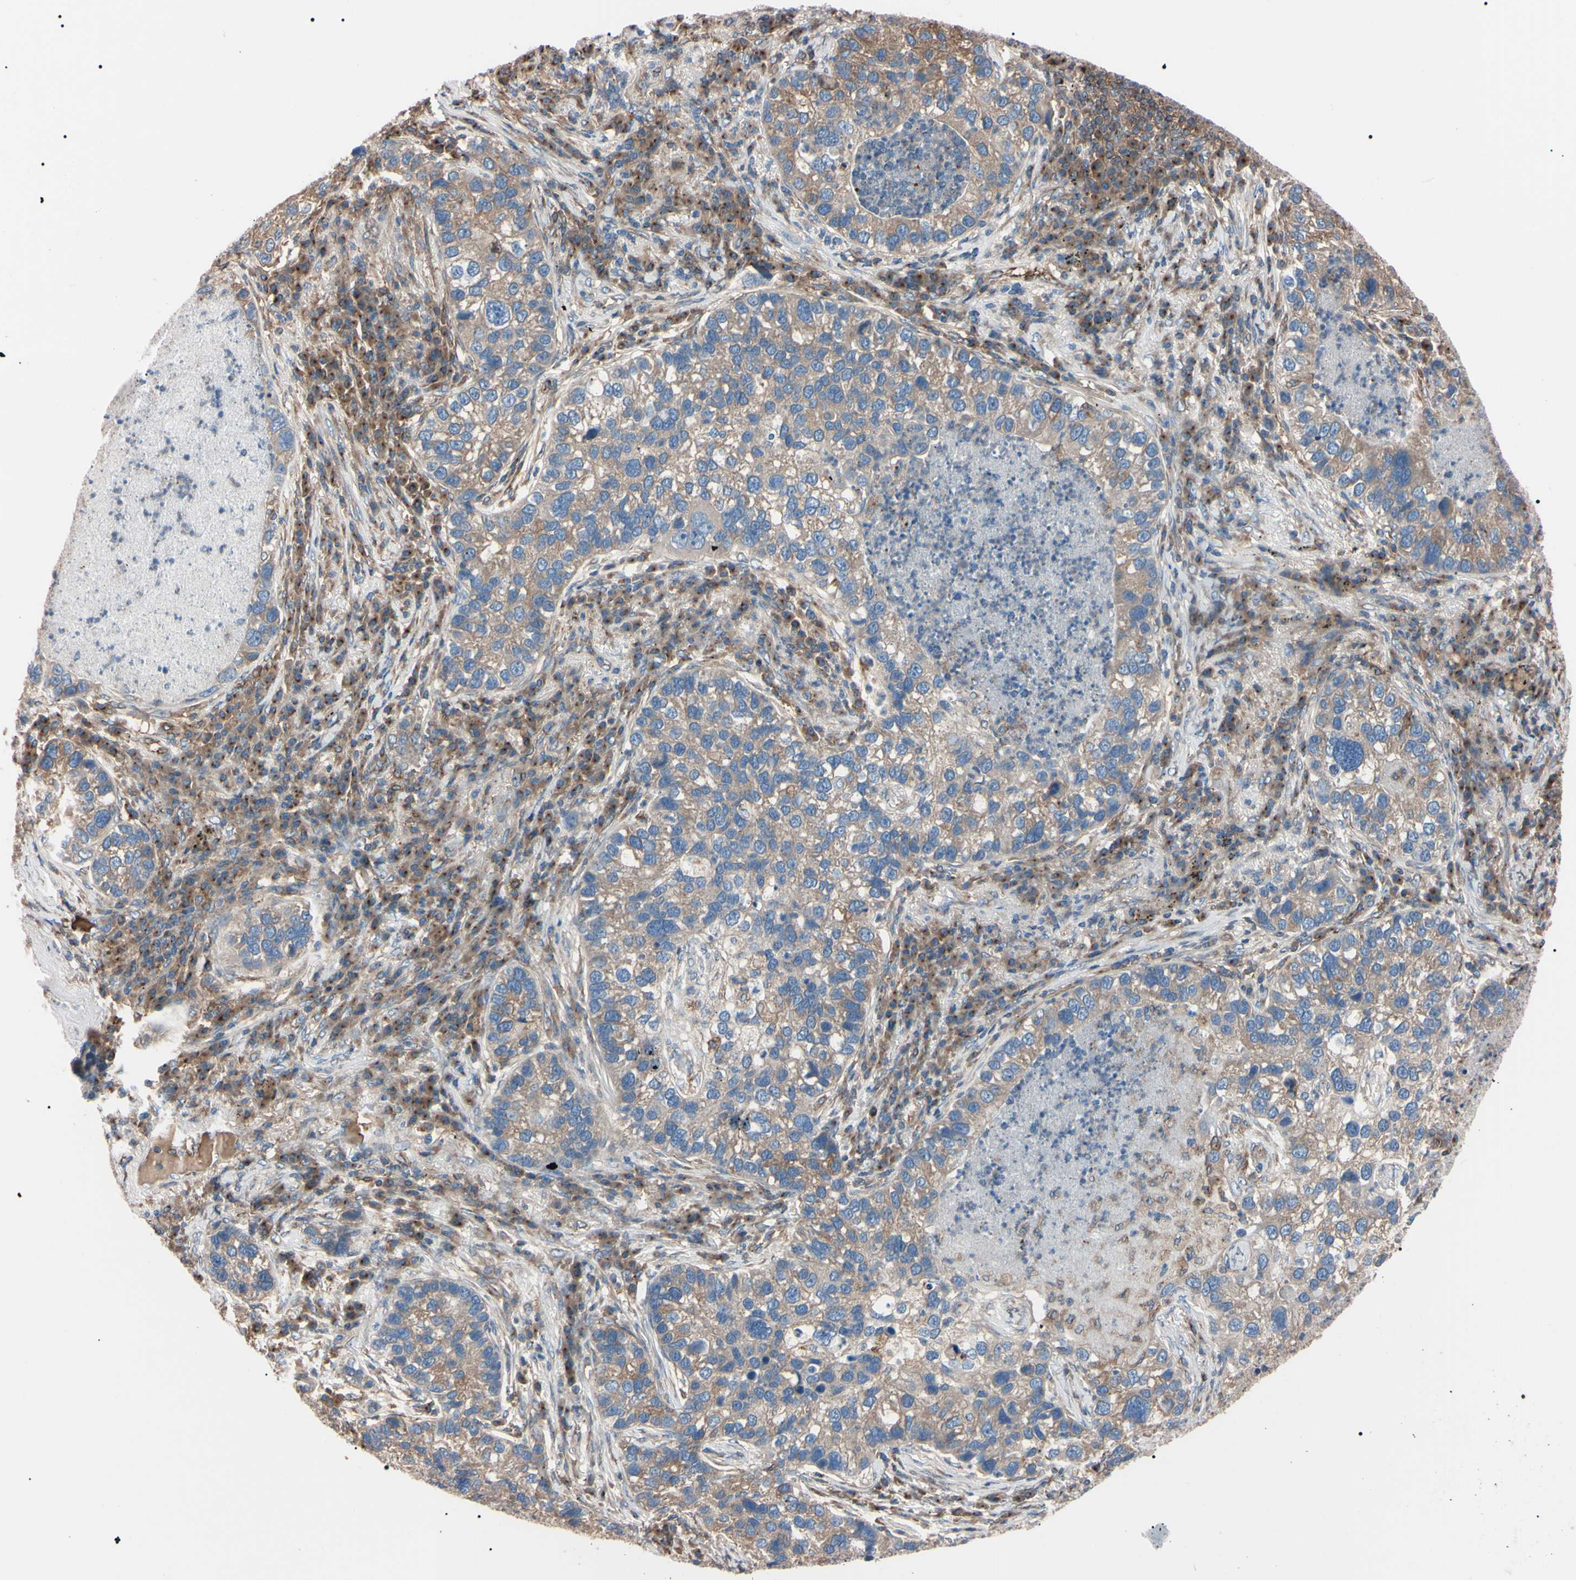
{"staining": {"intensity": "weak", "quantity": ">75%", "location": "cytoplasmic/membranous"}, "tissue": "lung cancer", "cell_type": "Tumor cells", "image_type": "cancer", "snomed": [{"axis": "morphology", "description": "Normal tissue, NOS"}, {"axis": "morphology", "description": "Adenocarcinoma, NOS"}, {"axis": "topography", "description": "Bronchus"}, {"axis": "topography", "description": "Lung"}], "caption": "This histopathology image exhibits immunohistochemistry (IHC) staining of lung cancer, with low weak cytoplasmic/membranous expression in about >75% of tumor cells.", "gene": "PRKACA", "patient": {"sex": "male", "age": 54}}